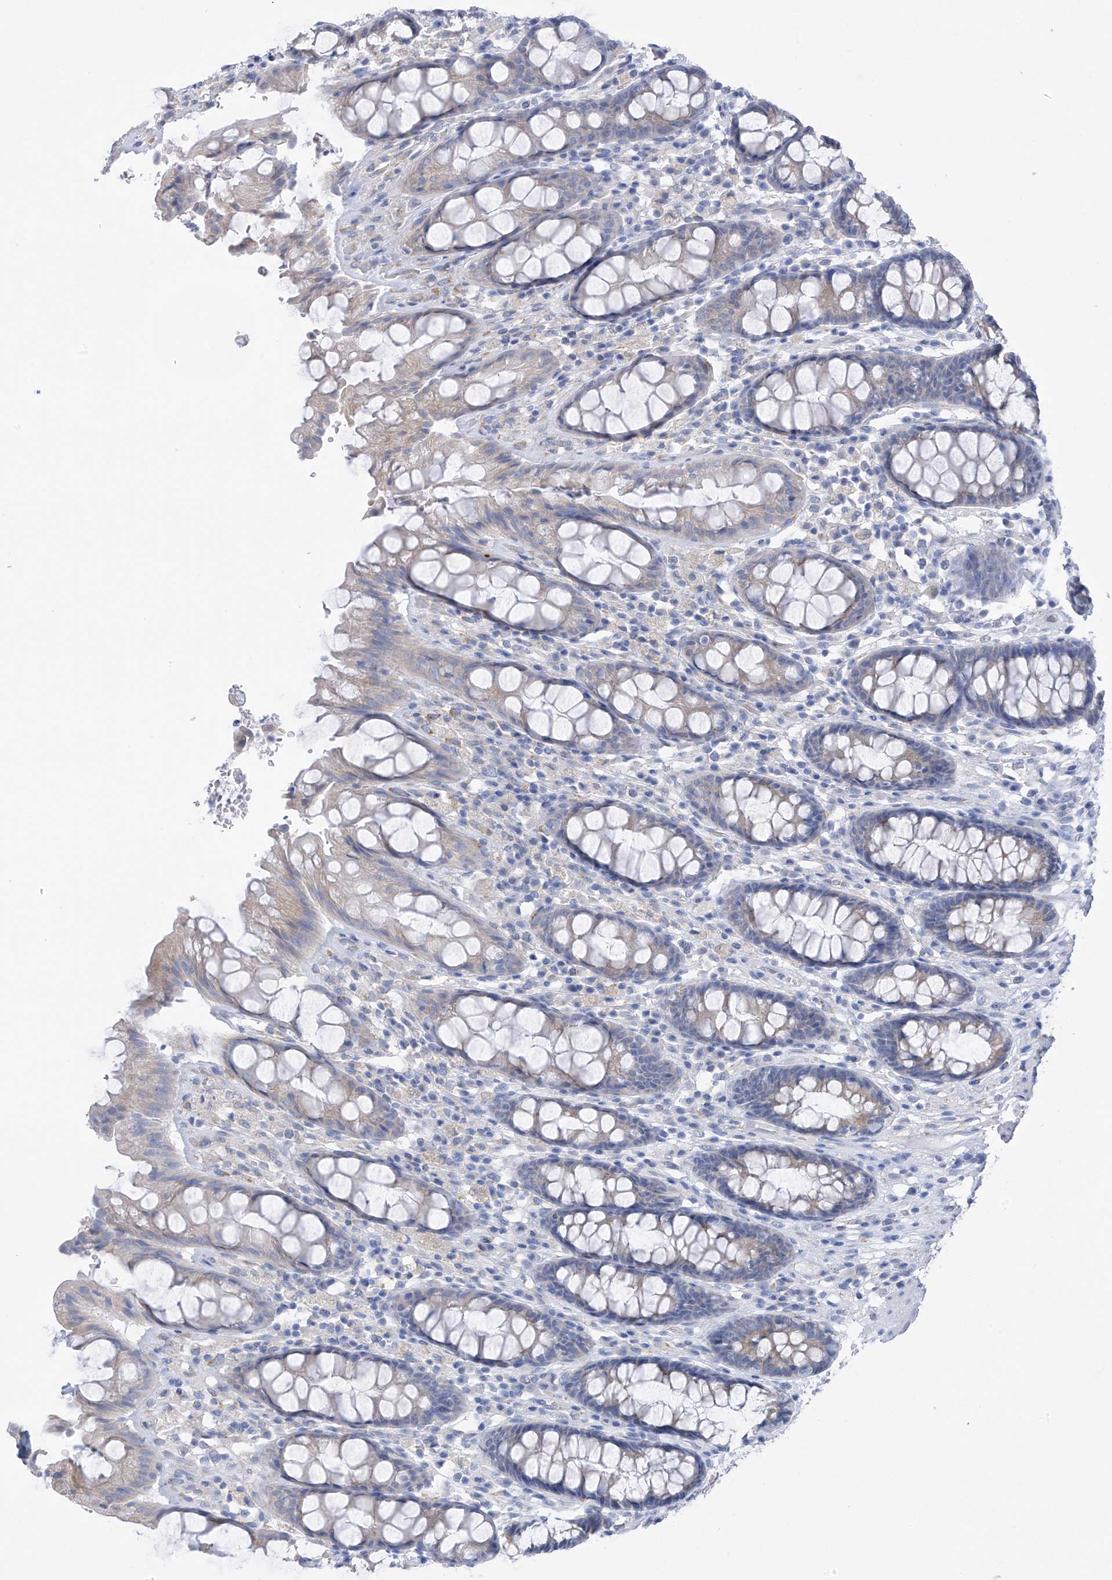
{"staining": {"intensity": "negative", "quantity": "none", "location": "none"}, "tissue": "rectum", "cell_type": "Glandular cells", "image_type": "normal", "snomed": [{"axis": "morphology", "description": "Normal tissue, NOS"}, {"axis": "topography", "description": "Rectum"}], "caption": "A high-resolution image shows immunohistochemistry (IHC) staining of unremarkable rectum, which demonstrates no significant staining in glandular cells. (Immunohistochemistry (ihc), brightfield microscopy, high magnification).", "gene": "RCN2", "patient": {"sex": "male", "age": 64}}